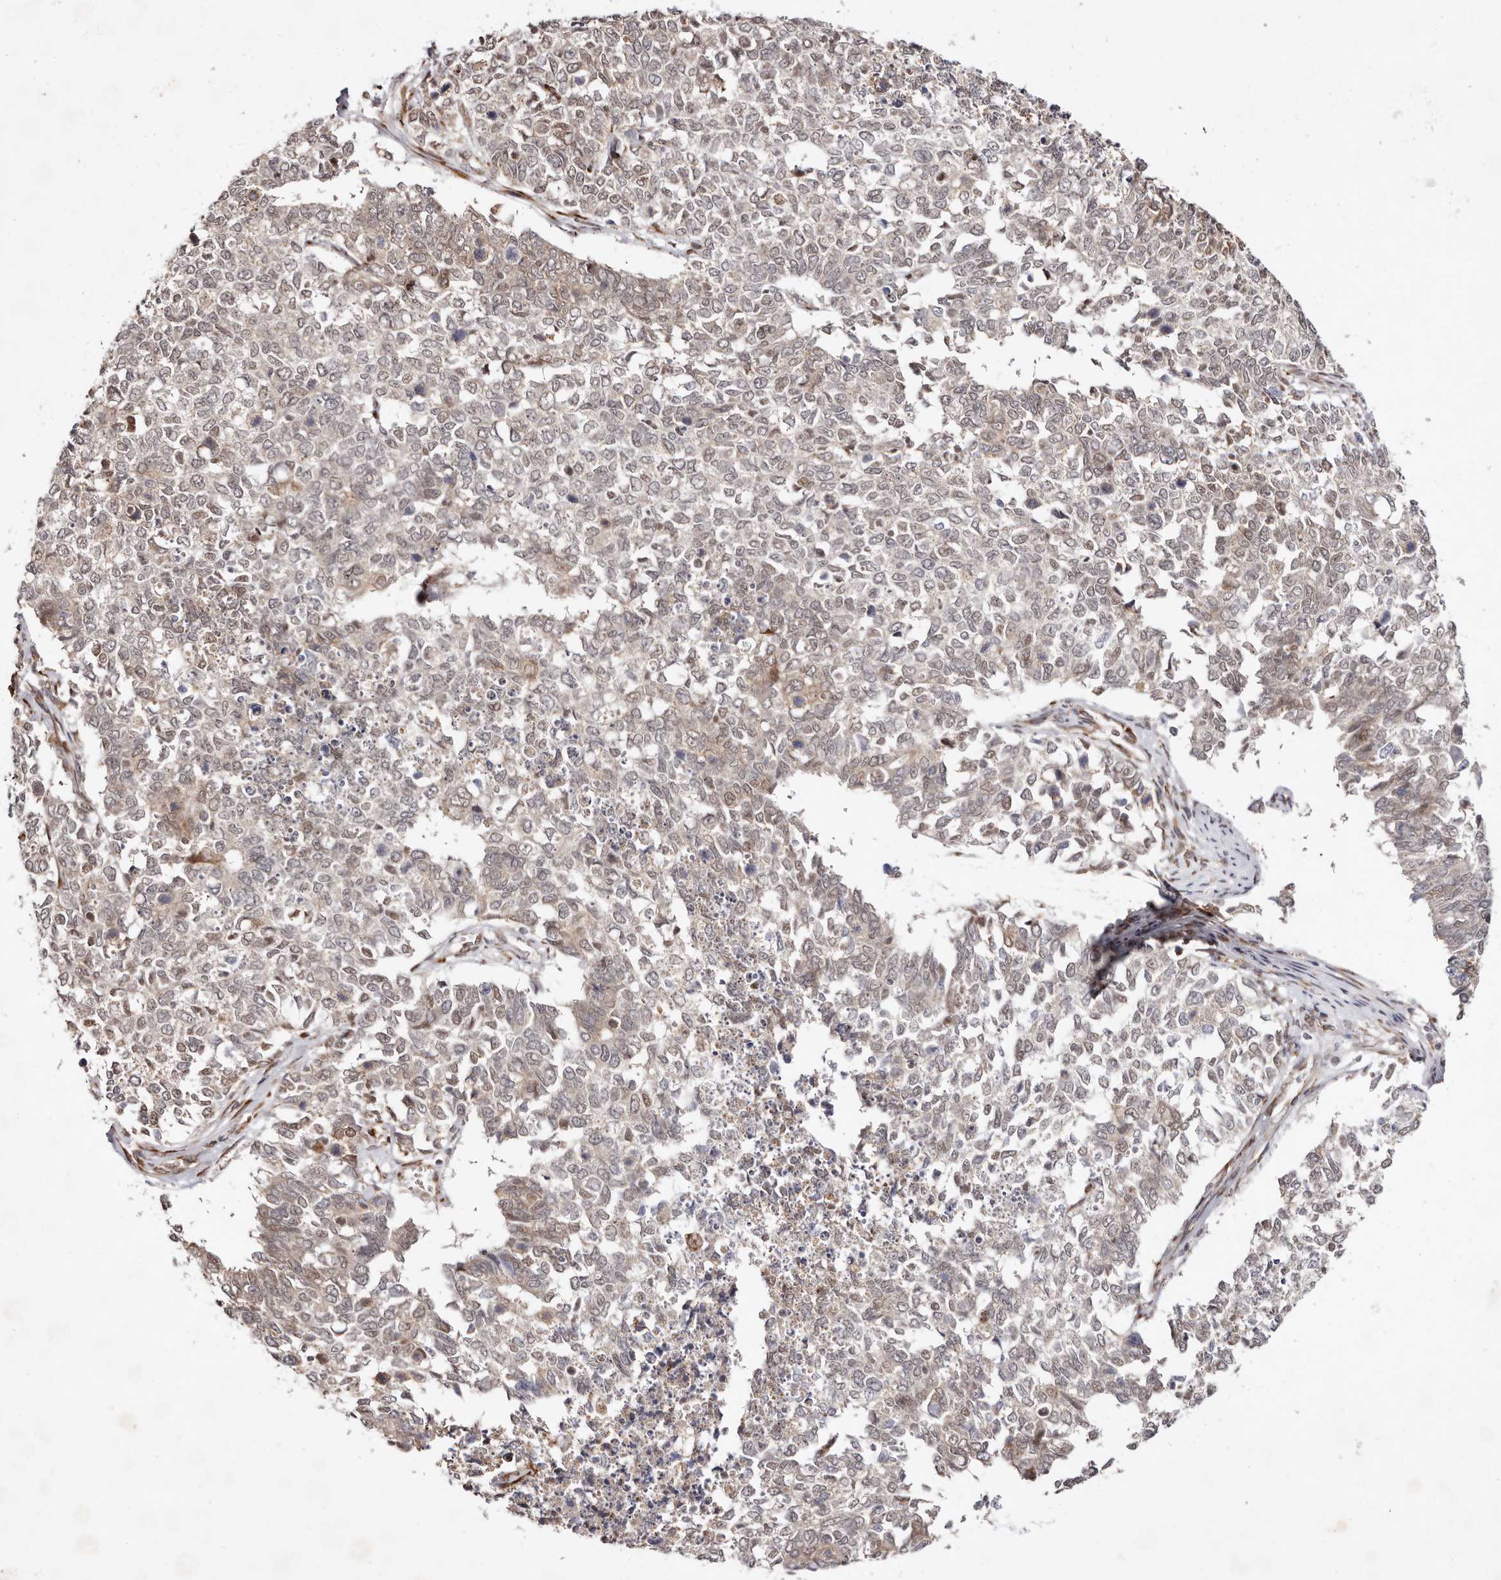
{"staining": {"intensity": "weak", "quantity": "25%-75%", "location": "cytoplasmic/membranous,nuclear"}, "tissue": "cervical cancer", "cell_type": "Tumor cells", "image_type": "cancer", "snomed": [{"axis": "morphology", "description": "Squamous cell carcinoma, NOS"}, {"axis": "topography", "description": "Cervix"}], "caption": "Brown immunohistochemical staining in human cervical cancer (squamous cell carcinoma) exhibits weak cytoplasmic/membranous and nuclear positivity in approximately 25%-75% of tumor cells.", "gene": "BCL2L15", "patient": {"sex": "female", "age": 63}}